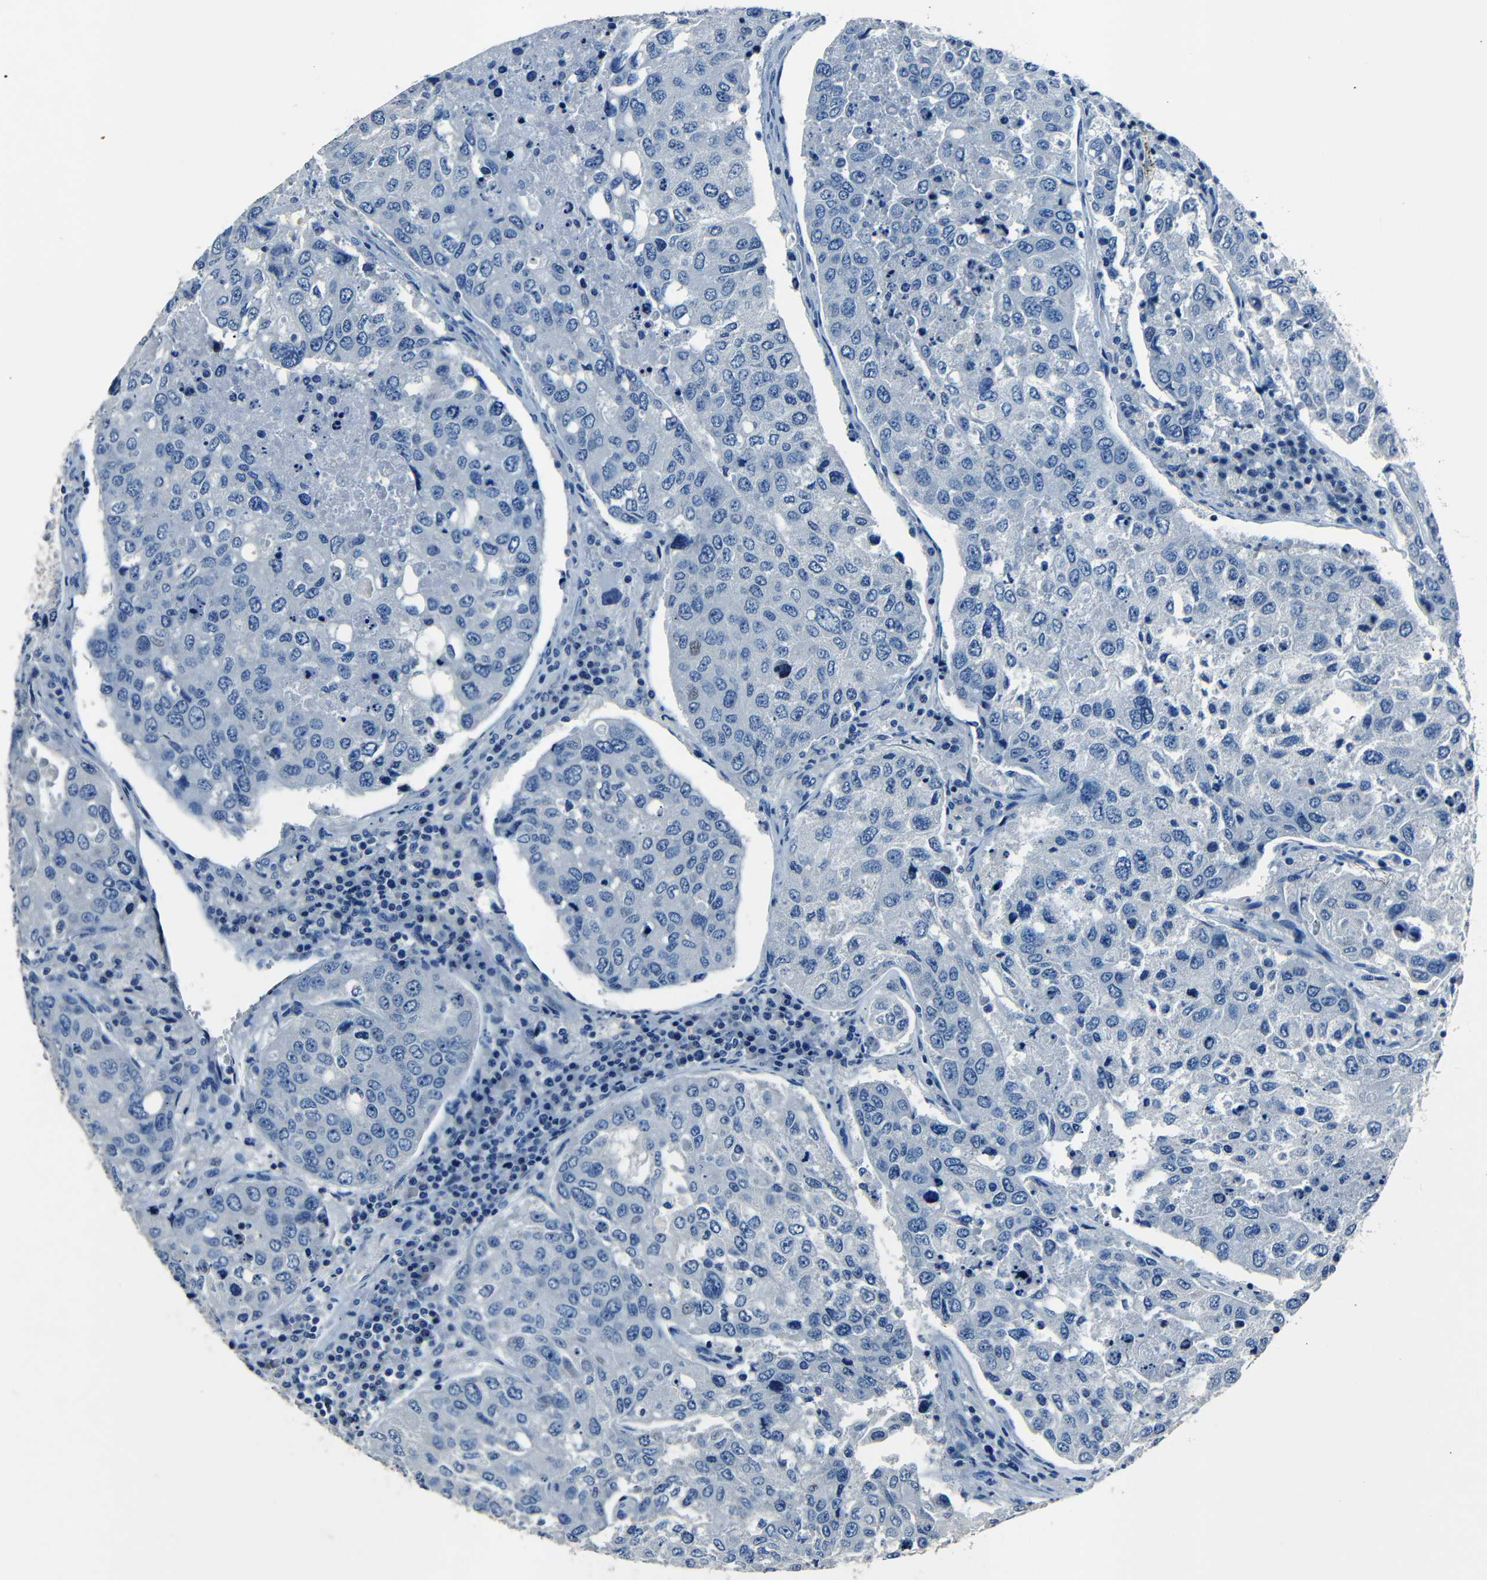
{"staining": {"intensity": "negative", "quantity": "none", "location": "none"}, "tissue": "urothelial cancer", "cell_type": "Tumor cells", "image_type": "cancer", "snomed": [{"axis": "morphology", "description": "Urothelial carcinoma, High grade"}, {"axis": "topography", "description": "Lymph node"}, {"axis": "topography", "description": "Urinary bladder"}], "caption": "Urothelial cancer was stained to show a protein in brown. There is no significant positivity in tumor cells.", "gene": "NCMAP", "patient": {"sex": "male", "age": 51}}